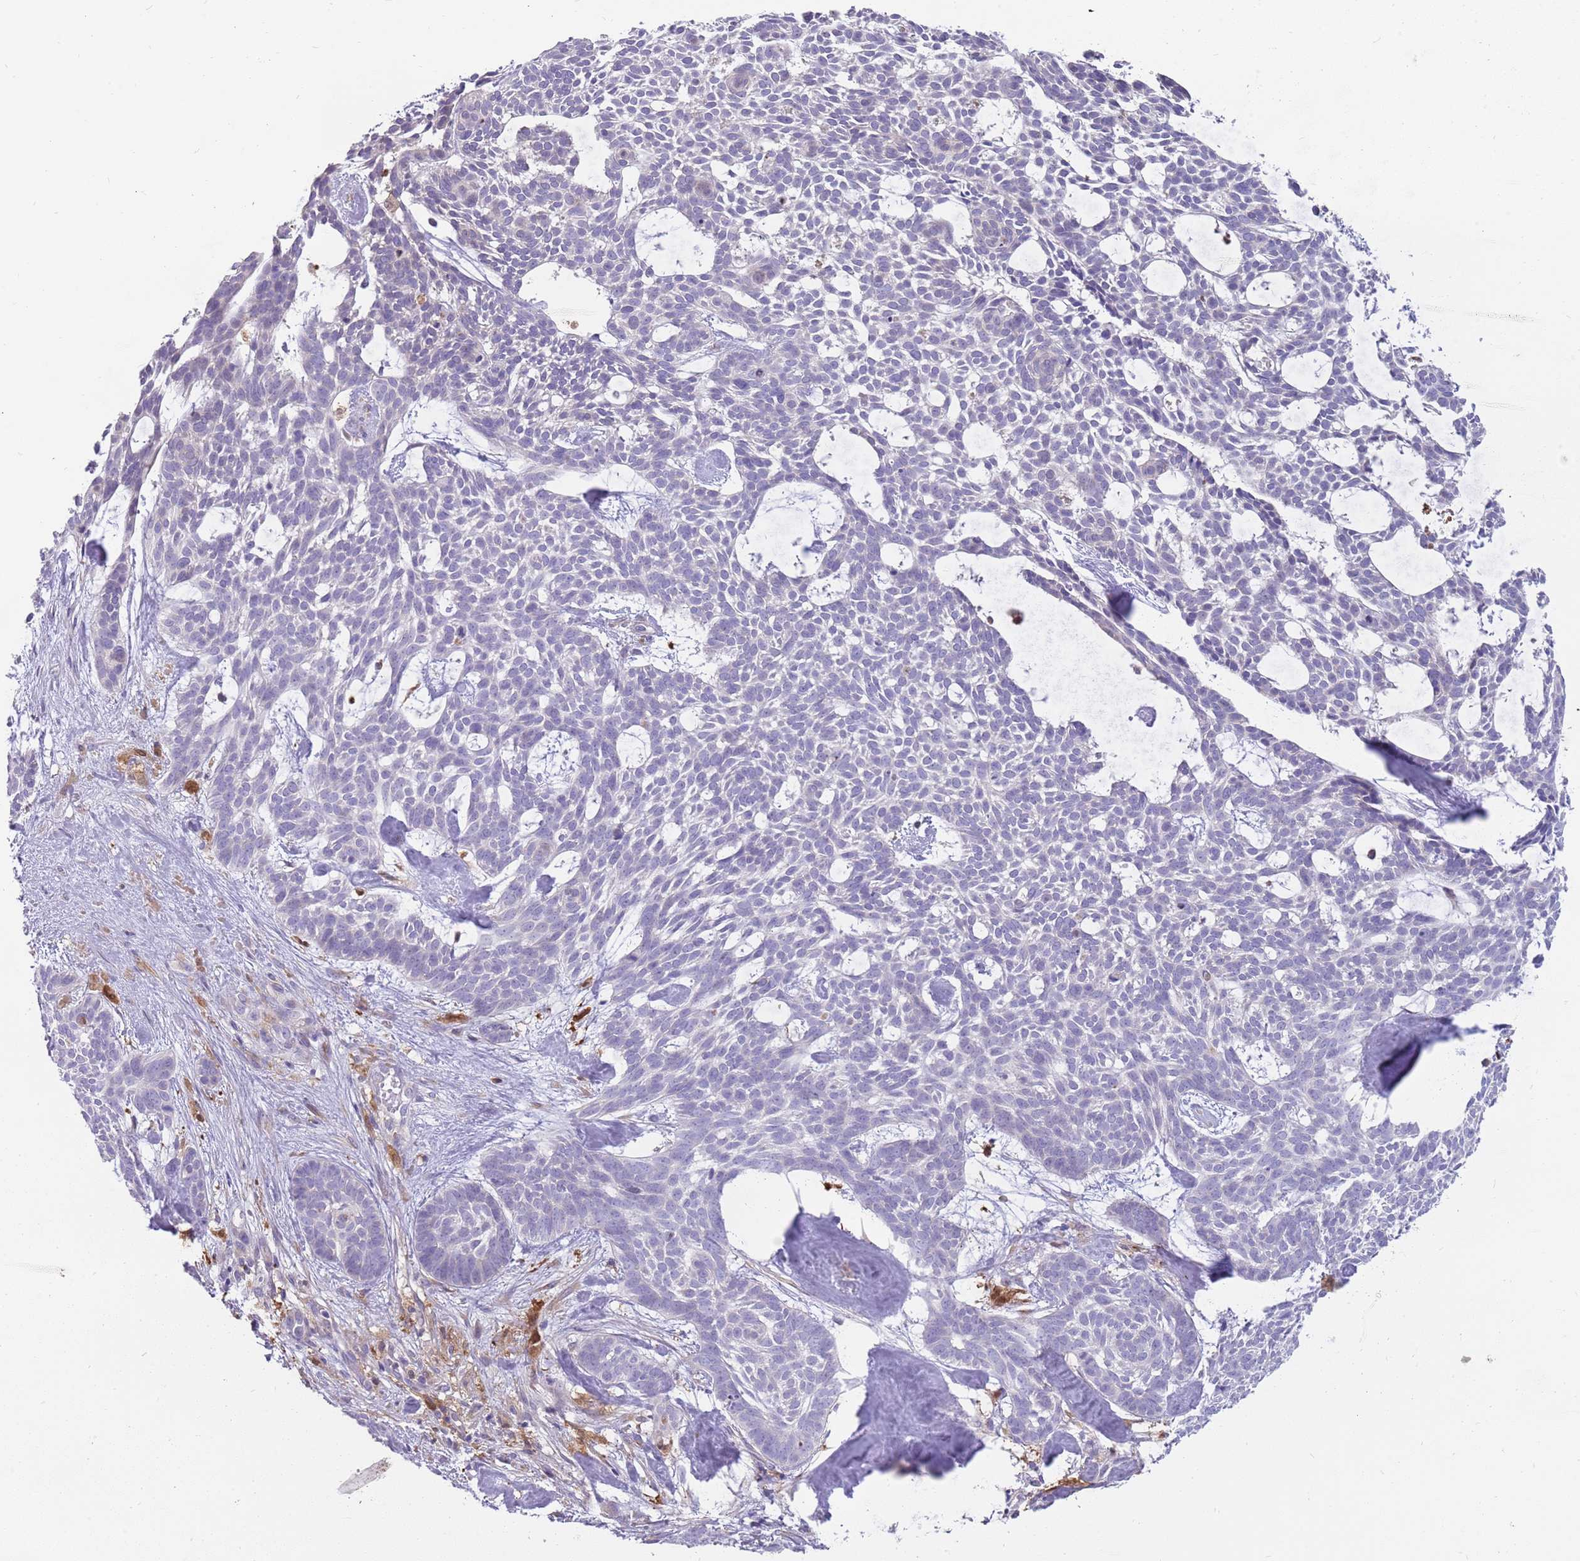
{"staining": {"intensity": "negative", "quantity": "none", "location": "none"}, "tissue": "skin cancer", "cell_type": "Tumor cells", "image_type": "cancer", "snomed": [{"axis": "morphology", "description": "Basal cell carcinoma"}, {"axis": "topography", "description": "Skin"}], "caption": "A histopathology image of skin cancer stained for a protein shows no brown staining in tumor cells. (Brightfield microscopy of DAB (3,3'-diaminobenzidine) immunohistochemistry at high magnification).", "gene": "DIPK1C", "patient": {"sex": "male", "age": 61}}